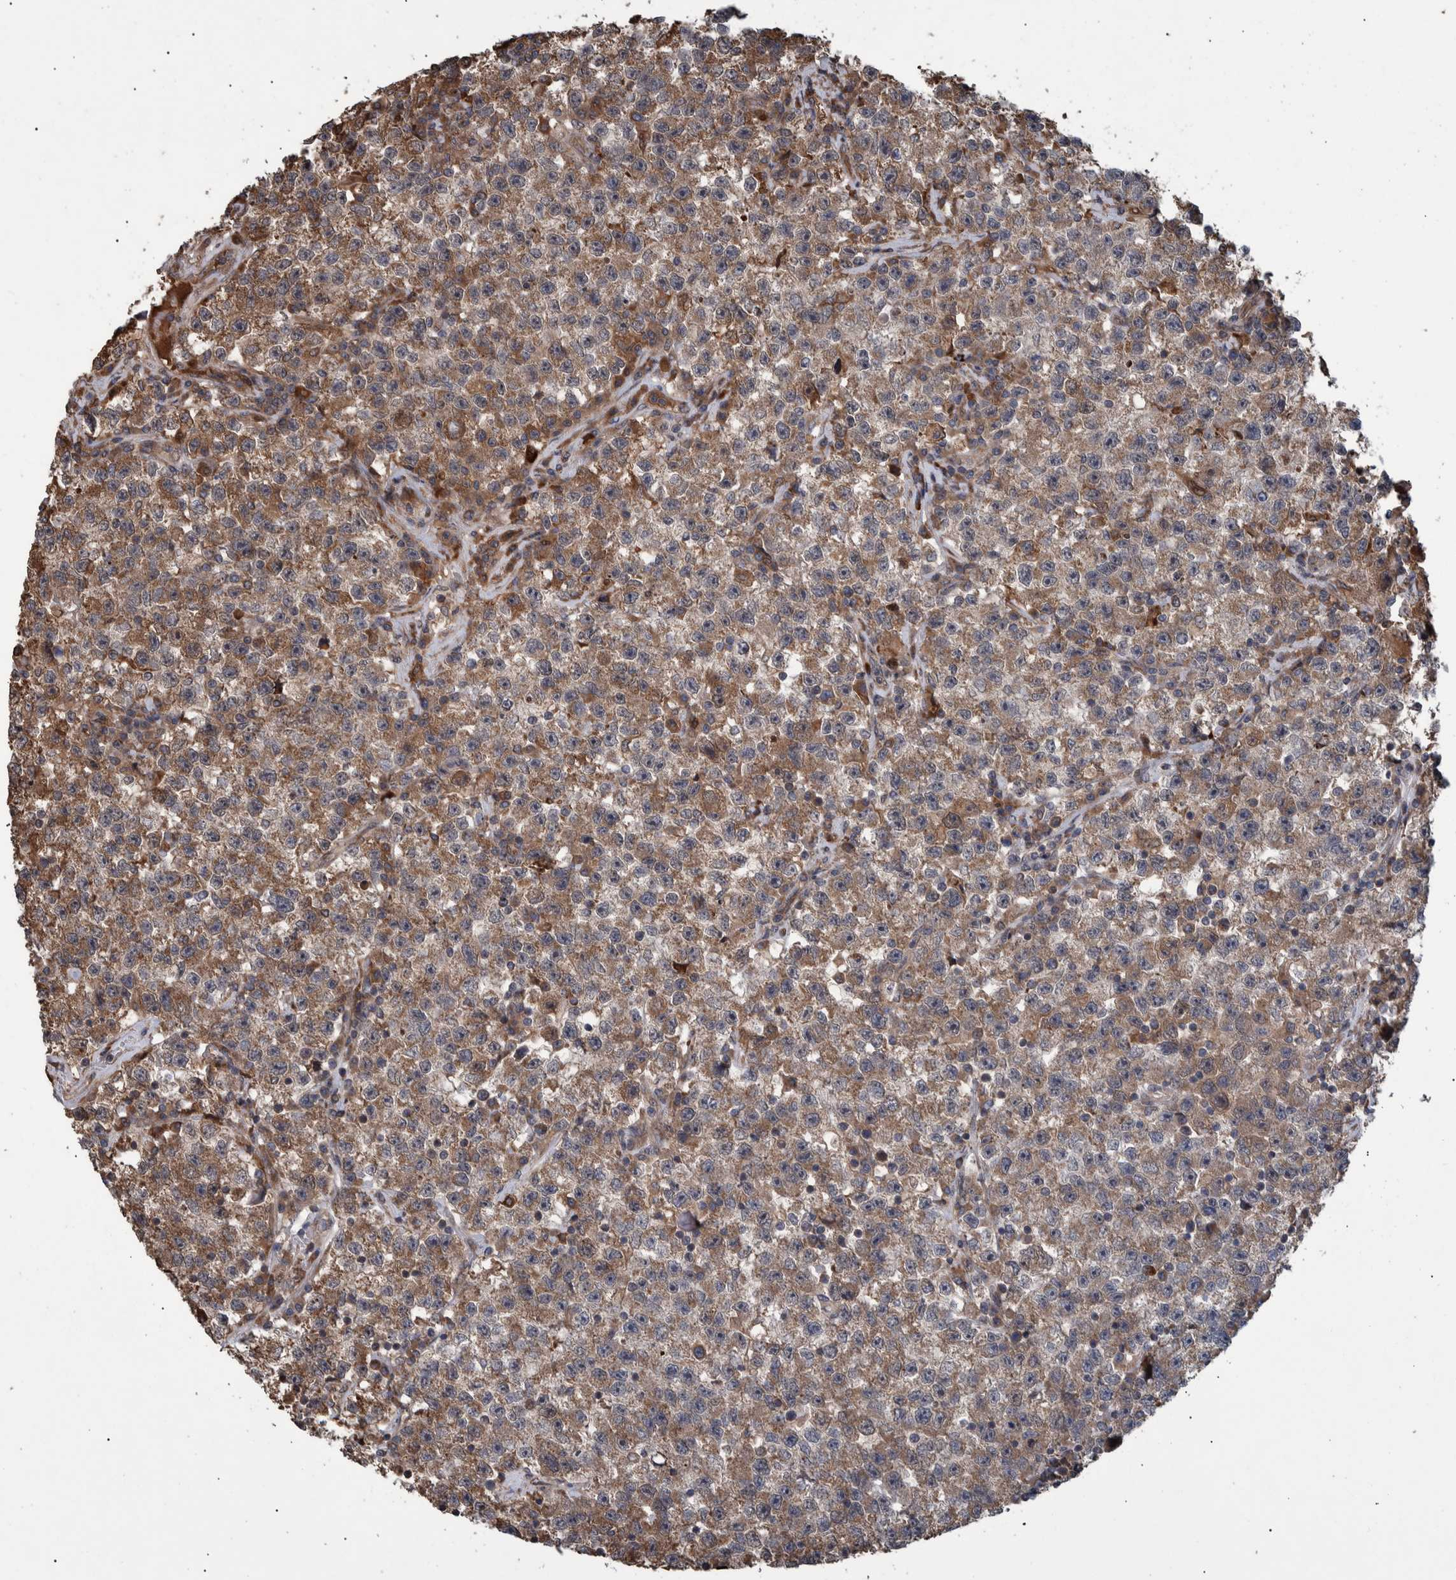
{"staining": {"intensity": "moderate", "quantity": "25%-75%", "location": "cytoplasmic/membranous"}, "tissue": "testis cancer", "cell_type": "Tumor cells", "image_type": "cancer", "snomed": [{"axis": "morphology", "description": "Seminoma, NOS"}, {"axis": "topography", "description": "Testis"}], "caption": "Protein analysis of seminoma (testis) tissue demonstrates moderate cytoplasmic/membranous positivity in about 25%-75% of tumor cells.", "gene": "B3GNTL1", "patient": {"sex": "male", "age": 22}}